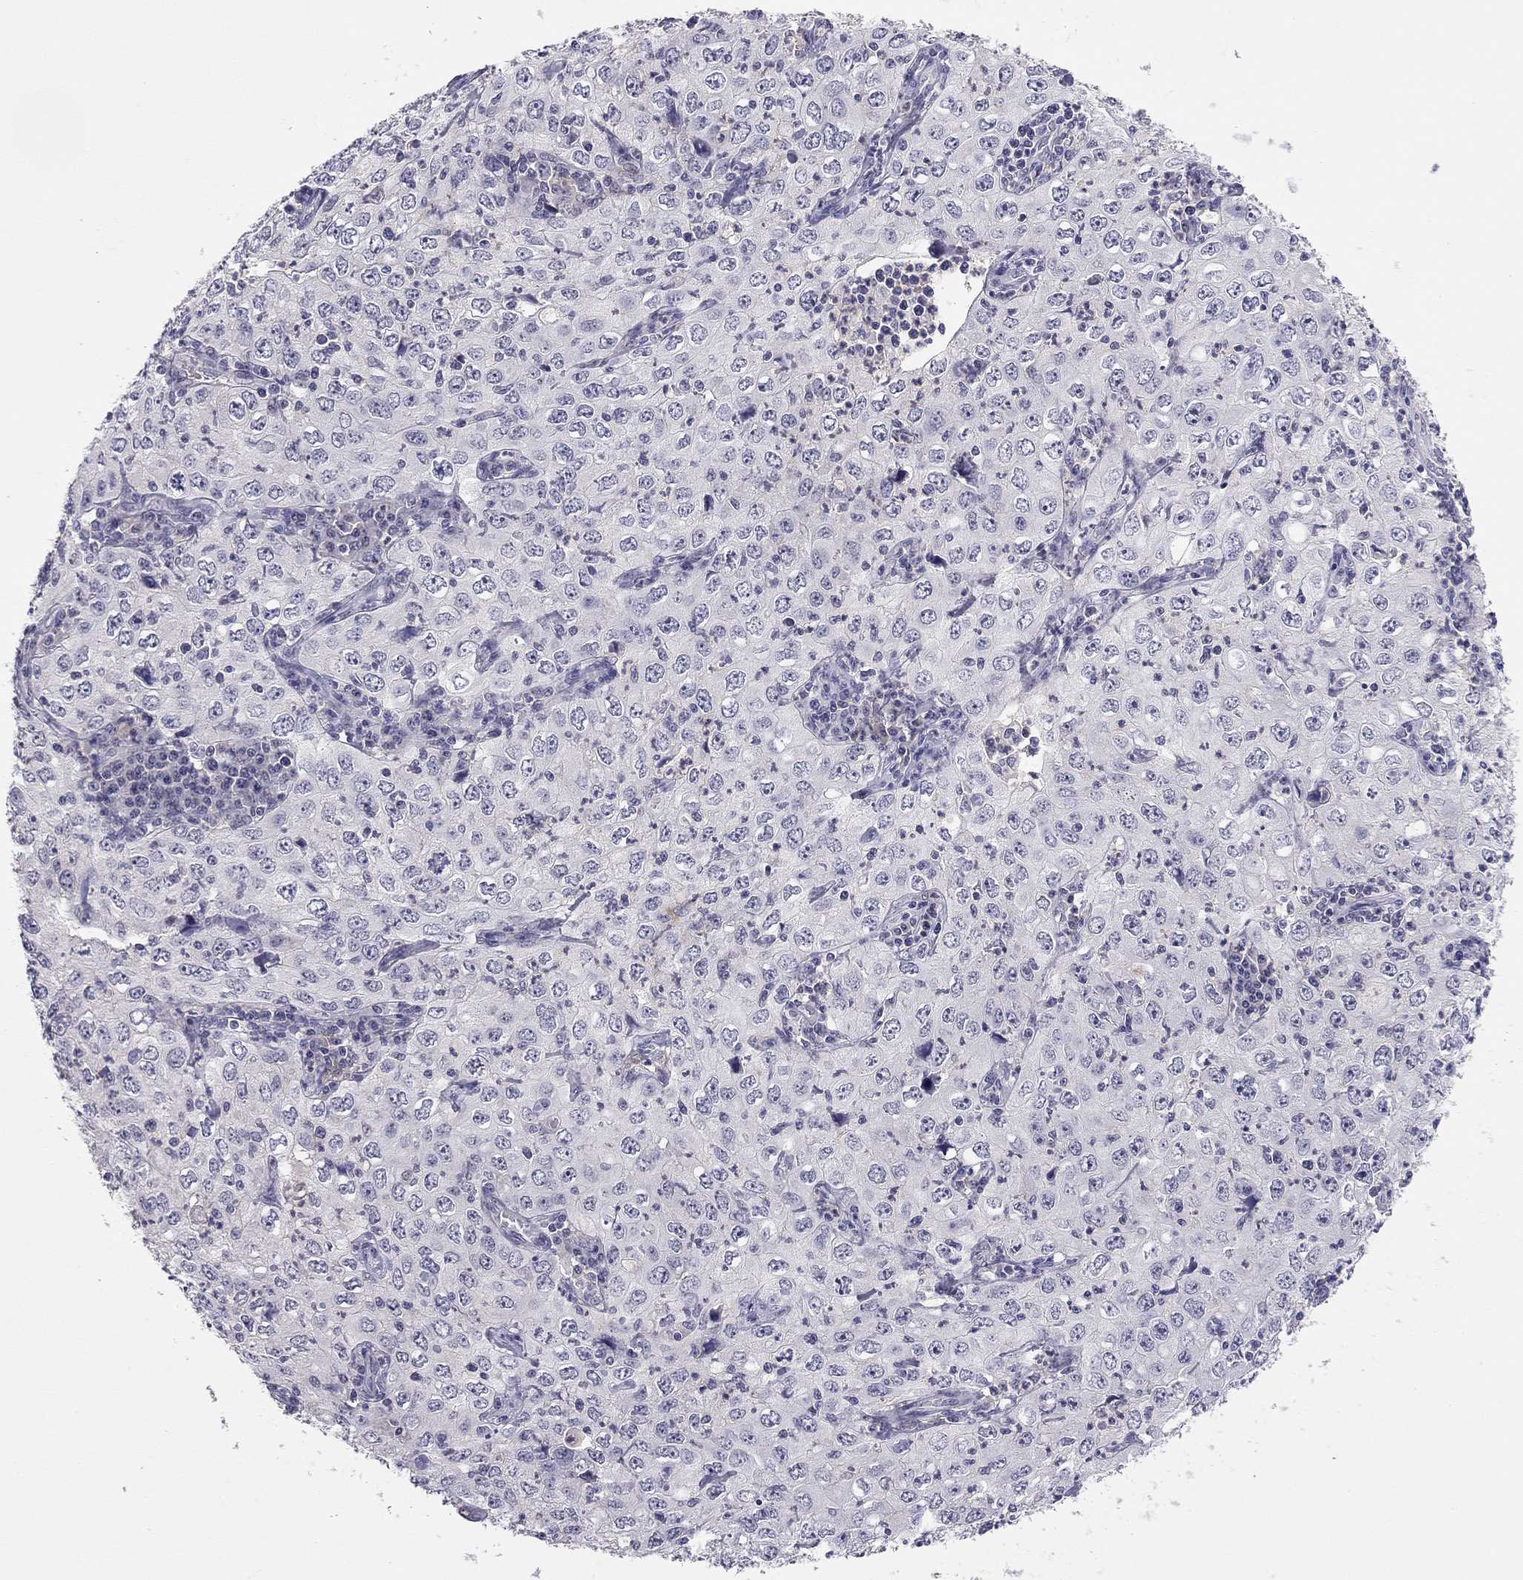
{"staining": {"intensity": "negative", "quantity": "none", "location": "none"}, "tissue": "cervical cancer", "cell_type": "Tumor cells", "image_type": "cancer", "snomed": [{"axis": "morphology", "description": "Squamous cell carcinoma, NOS"}, {"axis": "topography", "description": "Cervix"}], "caption": "Tumor cells are negative for brown protein staining in cervical squamous cell carcinoma. Nuclei are stained in blue.", "gene": "ADORA2A", "patient": {"sex": "female", "age": 24}}